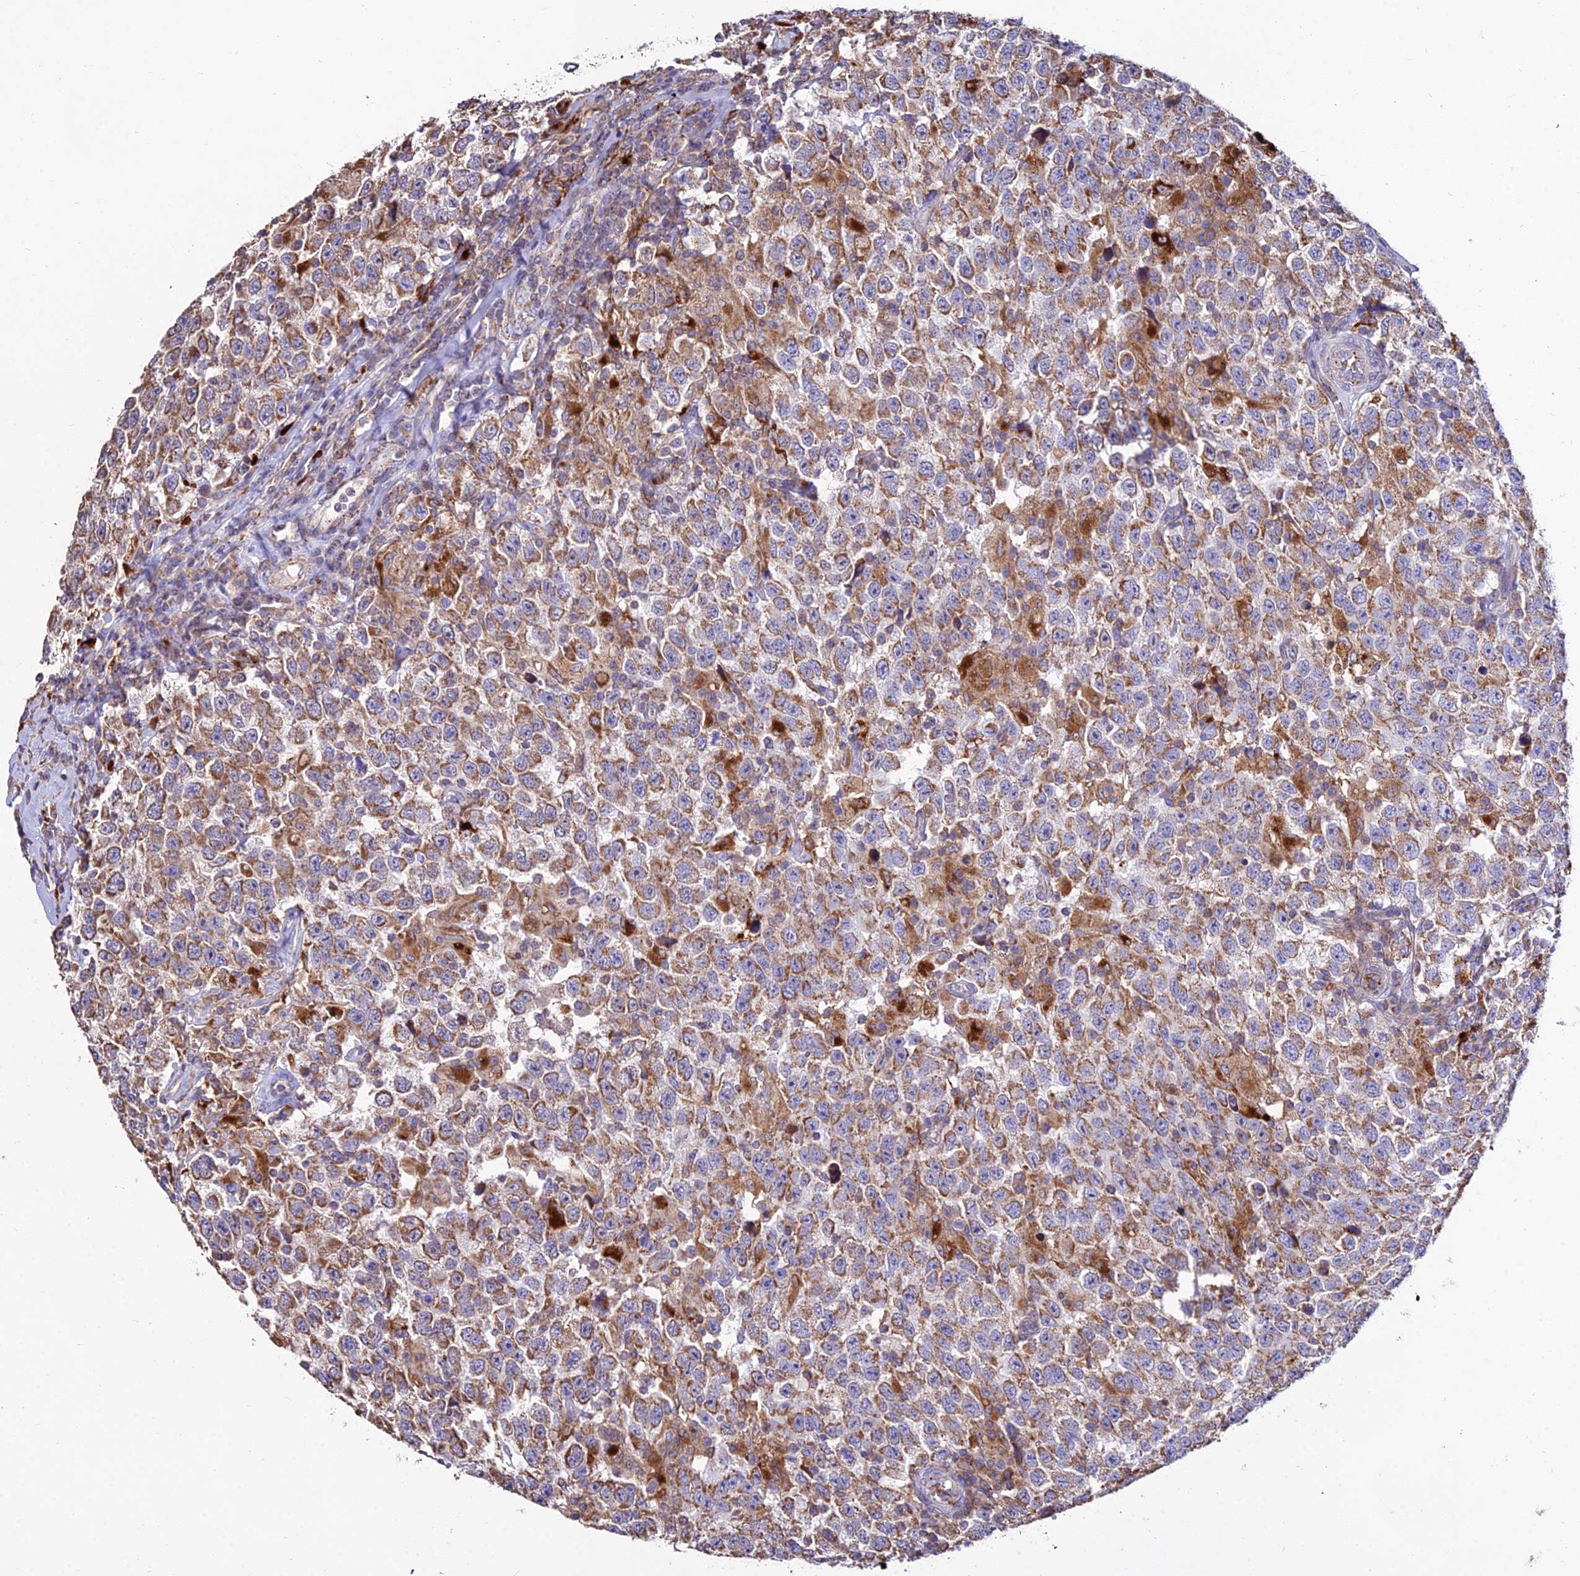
{"staining": {"intensity": "moderate", "quantity": ">75%", "location": "cytoplasmic/membranous"}, "tissue": "testis cancer", "cell_type": "Tumor cells", "image_type": "cancer", "snomed": [{"axis": "morphology", "description": "Seminoma, NOS"}, {"axis": "topography", "description": "Testis"}], "caption": "Immunohistochemistry (IHC) image of neoplastic tissue: human testis seminoma stained using immunohistochemistry displays medium levels of moderate protein expression localized specifically in the cytoplasmic/membranous of tumor cells, appearing as a cytoplasmic/membranous brown color.", "gene": "PNLIPRP3", "patient": {"sex": "male", "age": 41}}